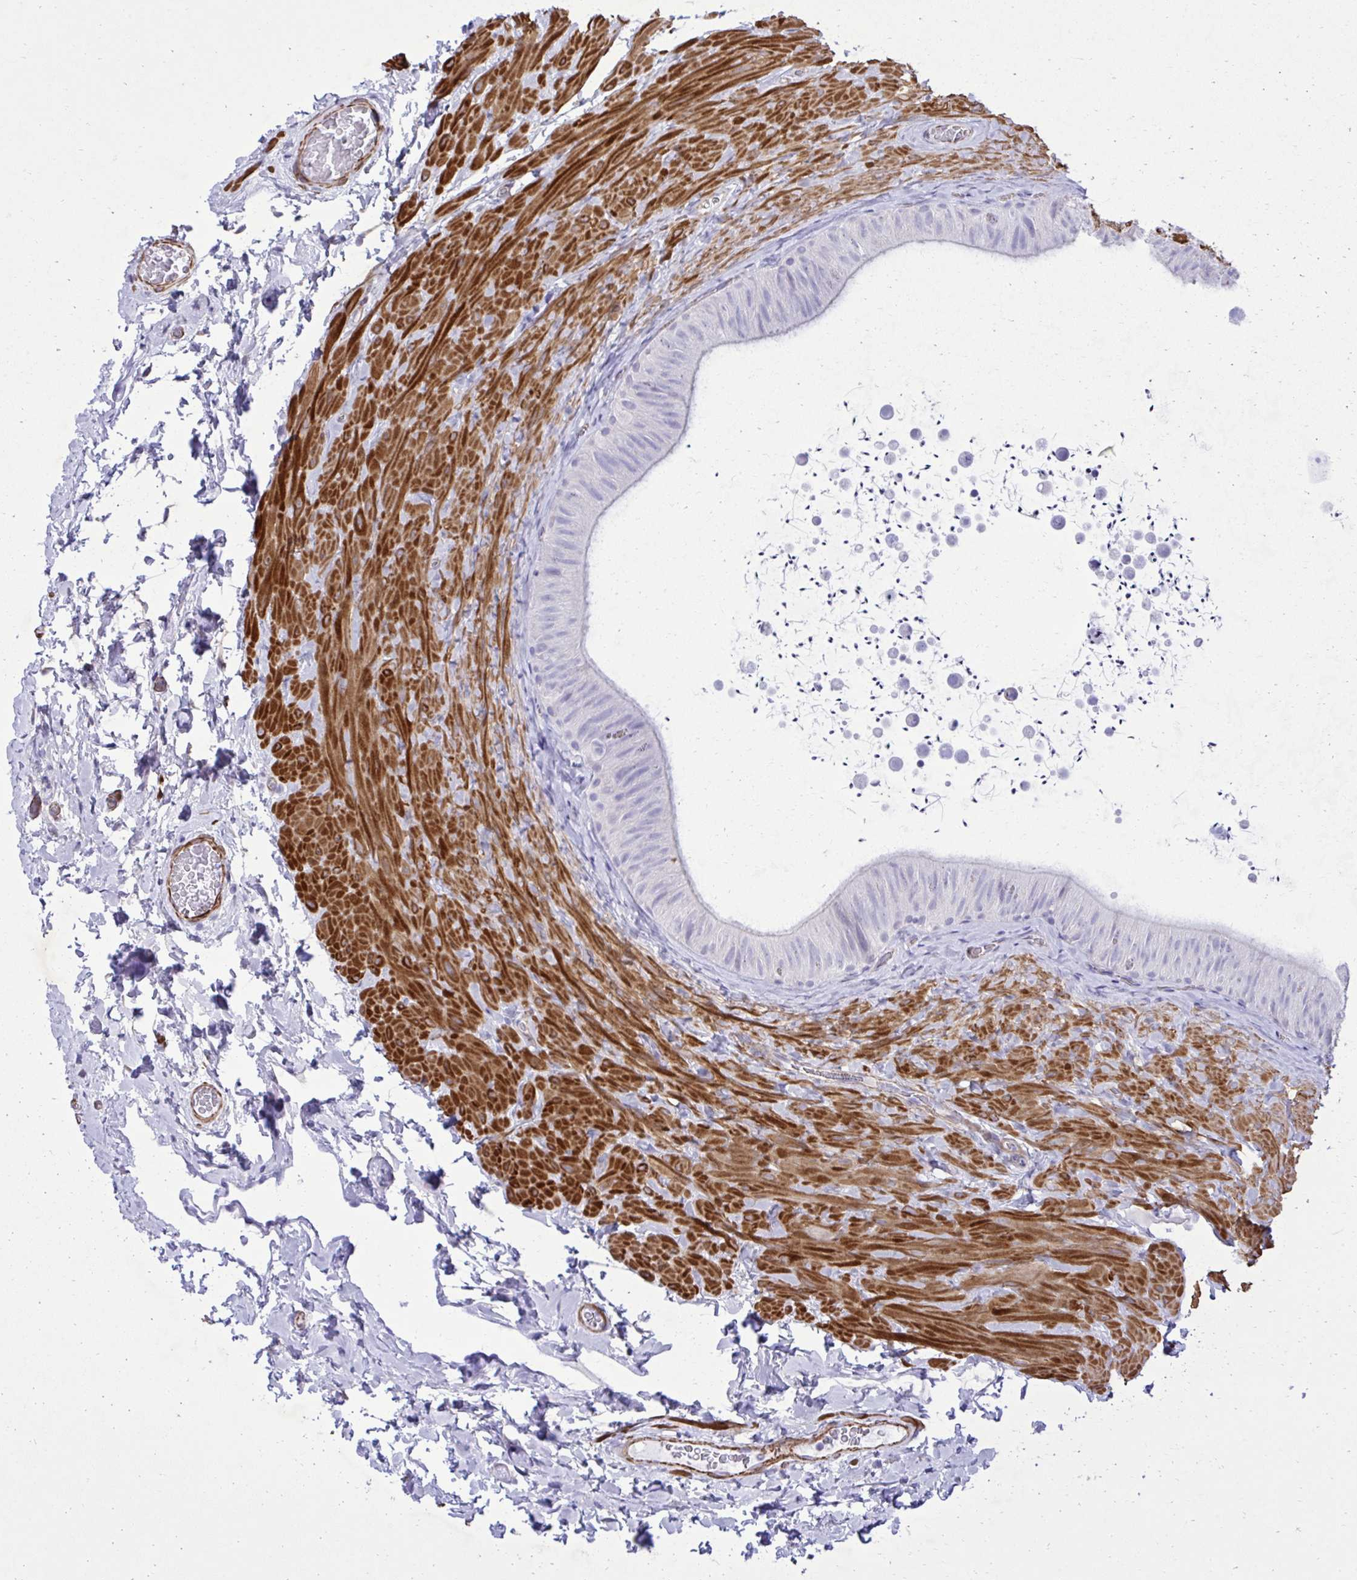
{"staining": {"intensity": "negative", "quantity": "none", "location": "none"}, "tissue": "epididymis", "cell_type": "Glandular cells", "image_type": "normal", "snomed": [{"axis": "morphology", "description": "Normal tissue, NOS"}, {"axis": "topography", "description": "Epididymis, spermatic cord, NOS"}, {"axis": "topography", "description": "Epididymis"}], "caption": "Immunohistochemistry of normal human epididymis displays no positivity in glandular cells.", "gene": "PITPNM3", "patient": {"sex": "male", "age": 31}}